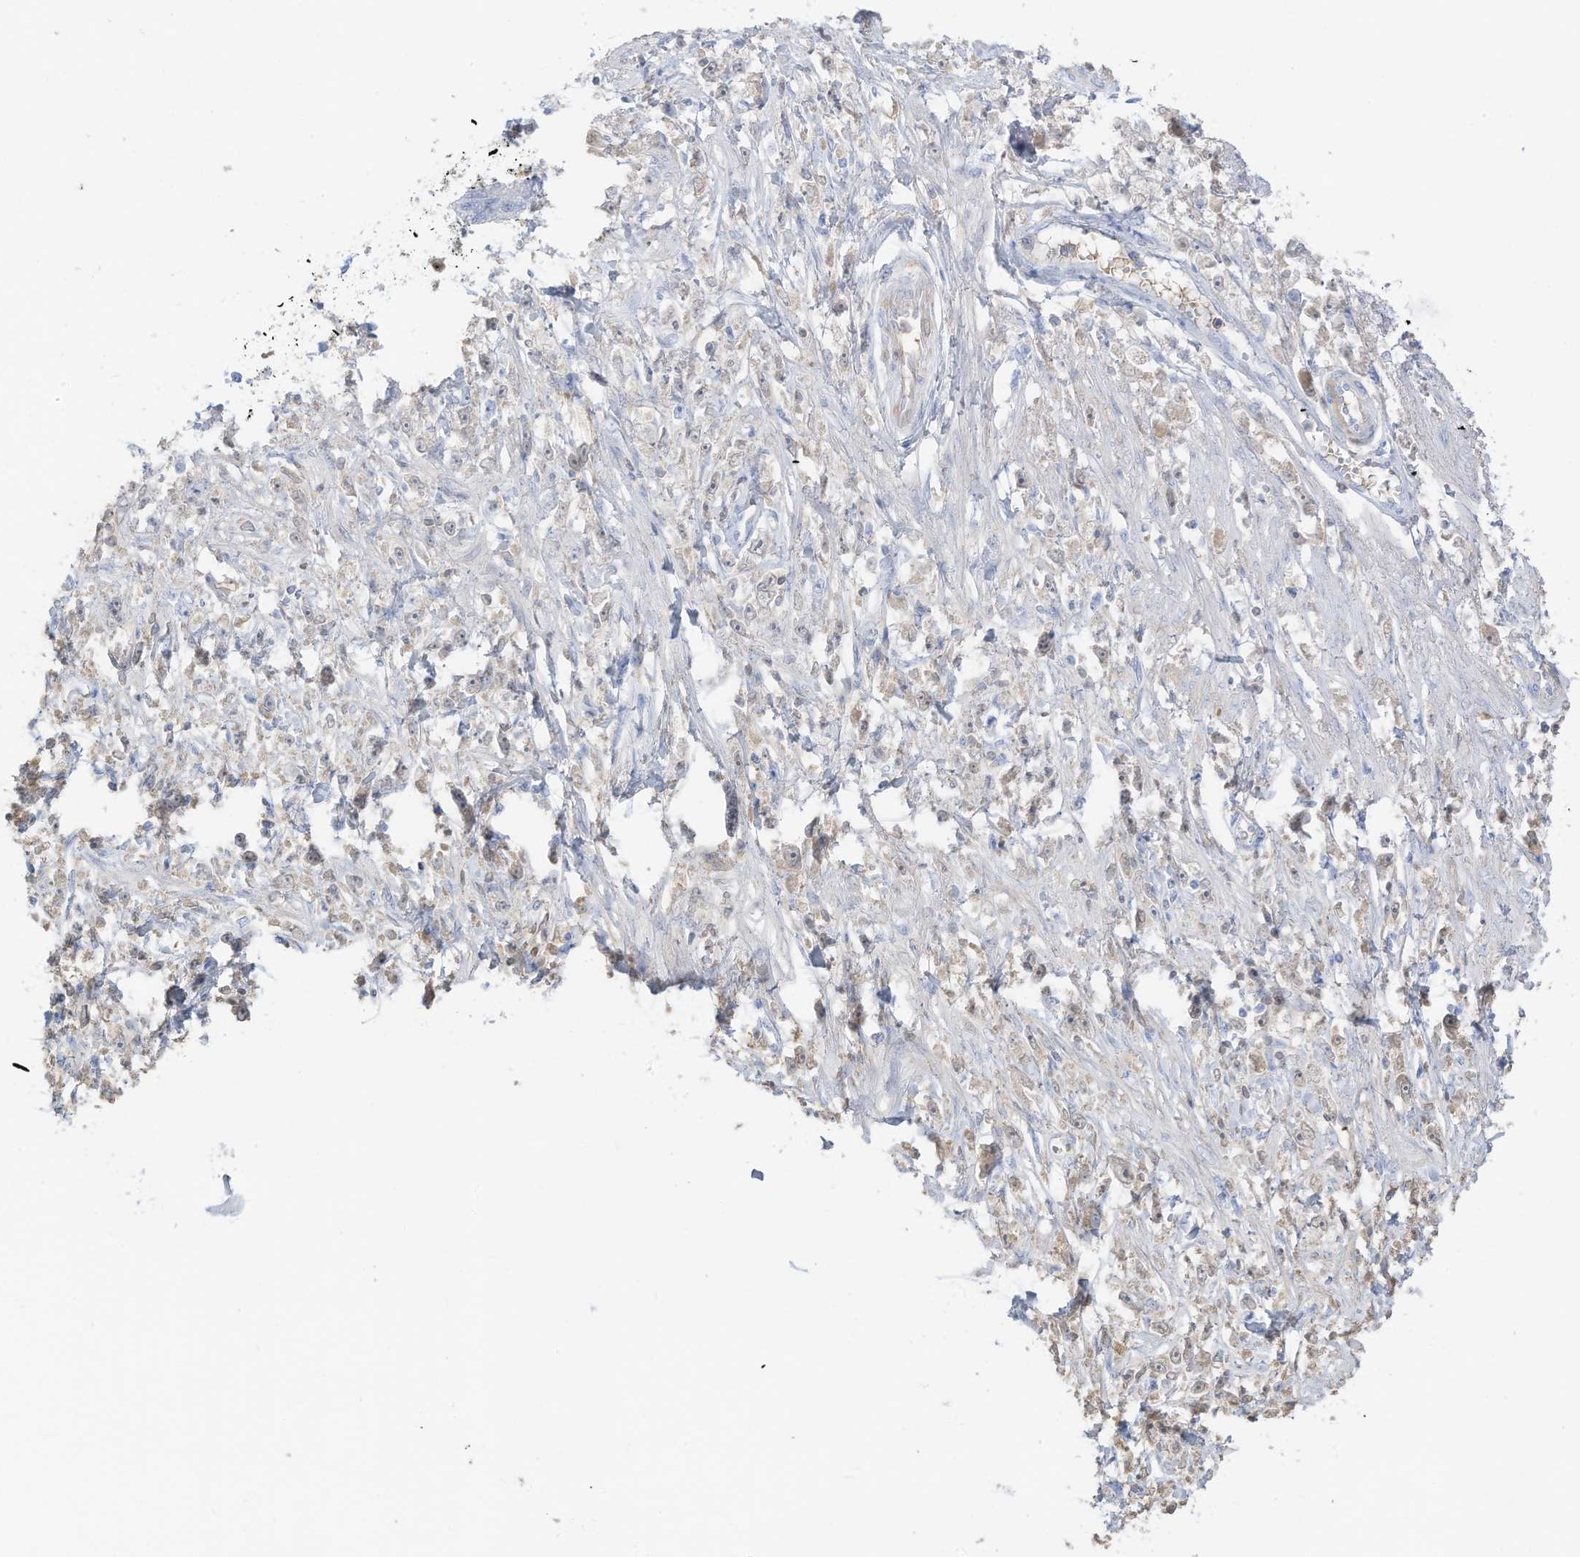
{"staining": {"intensity": "weak", "quantity": "<25%", "location": "cytoplasmic/membranous"}, "tissue": "stomach cancer", "cell_type": "Tumor cells", "image_type": "cancer", "snomed": [{"axis": "morphology", "description": "Adenocarcinoma, NOS"}, {"axis": "topography", "description": "Stomach"}], "caption": "Tumor cells are negative for brown protein staining in stomach cancer (adenocarcinoma).", "gene": "HSD17B13", "patient": {"sex": "female", "age": 59}}